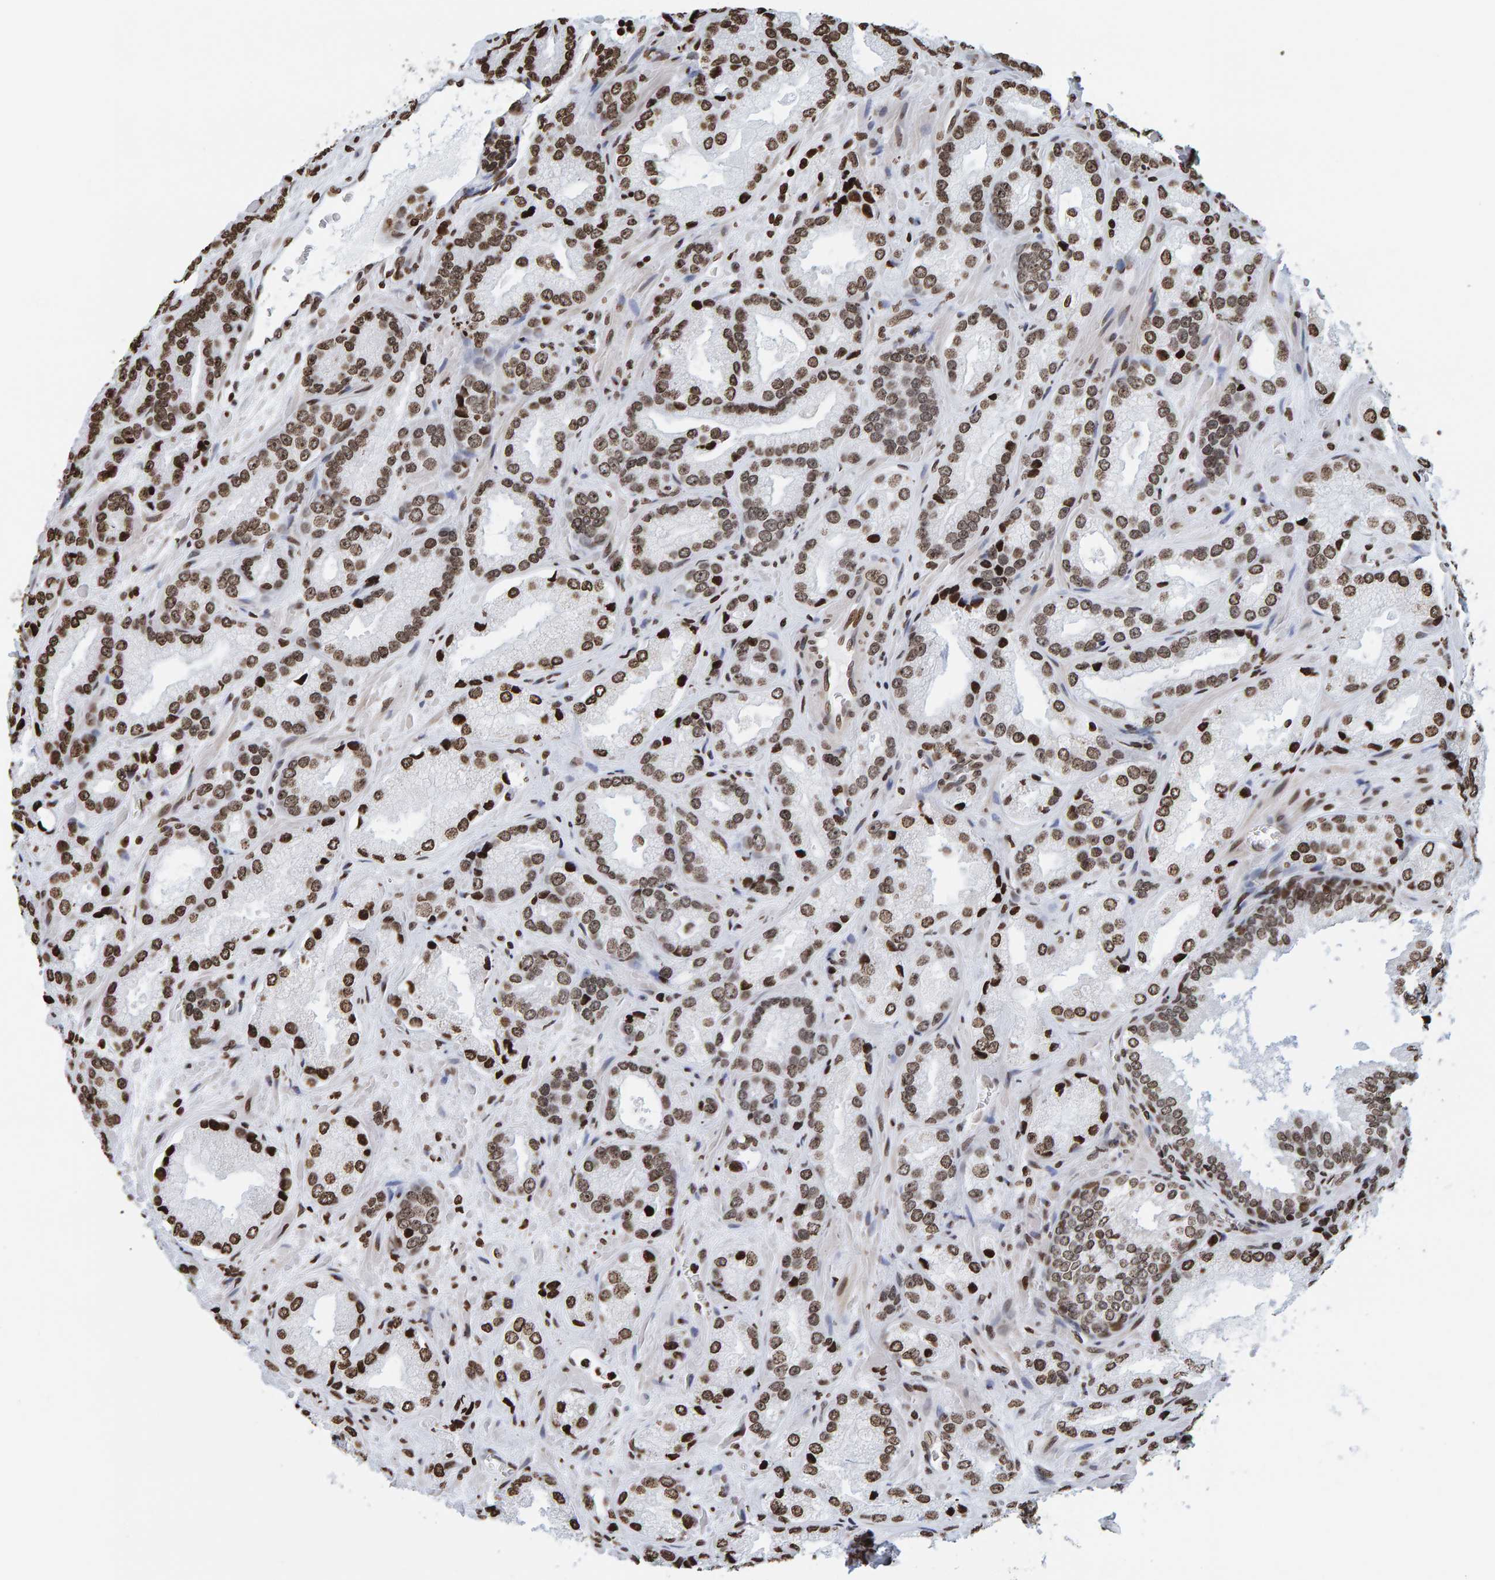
{"staining": {"intensity": "strong", "quantity": ">75%", "location": "nuclear"}, "tissue": "prostate cancer", "cell_type": "Tumor cells", "image_type": "cancer", "snomed": [{"axis": "morphology", "description": "Adenocarcinoma, High grade"}, {"axis": "topography", "description": "Prostate"}], "caption": "Protein expression analysis of human prostate adenocarcinoma (high-grade) reveals strong nuclear expression in approximately >75% of tumor cells.", "gene": "BRF2", "patient": {"sex": "male", "age": 63}}